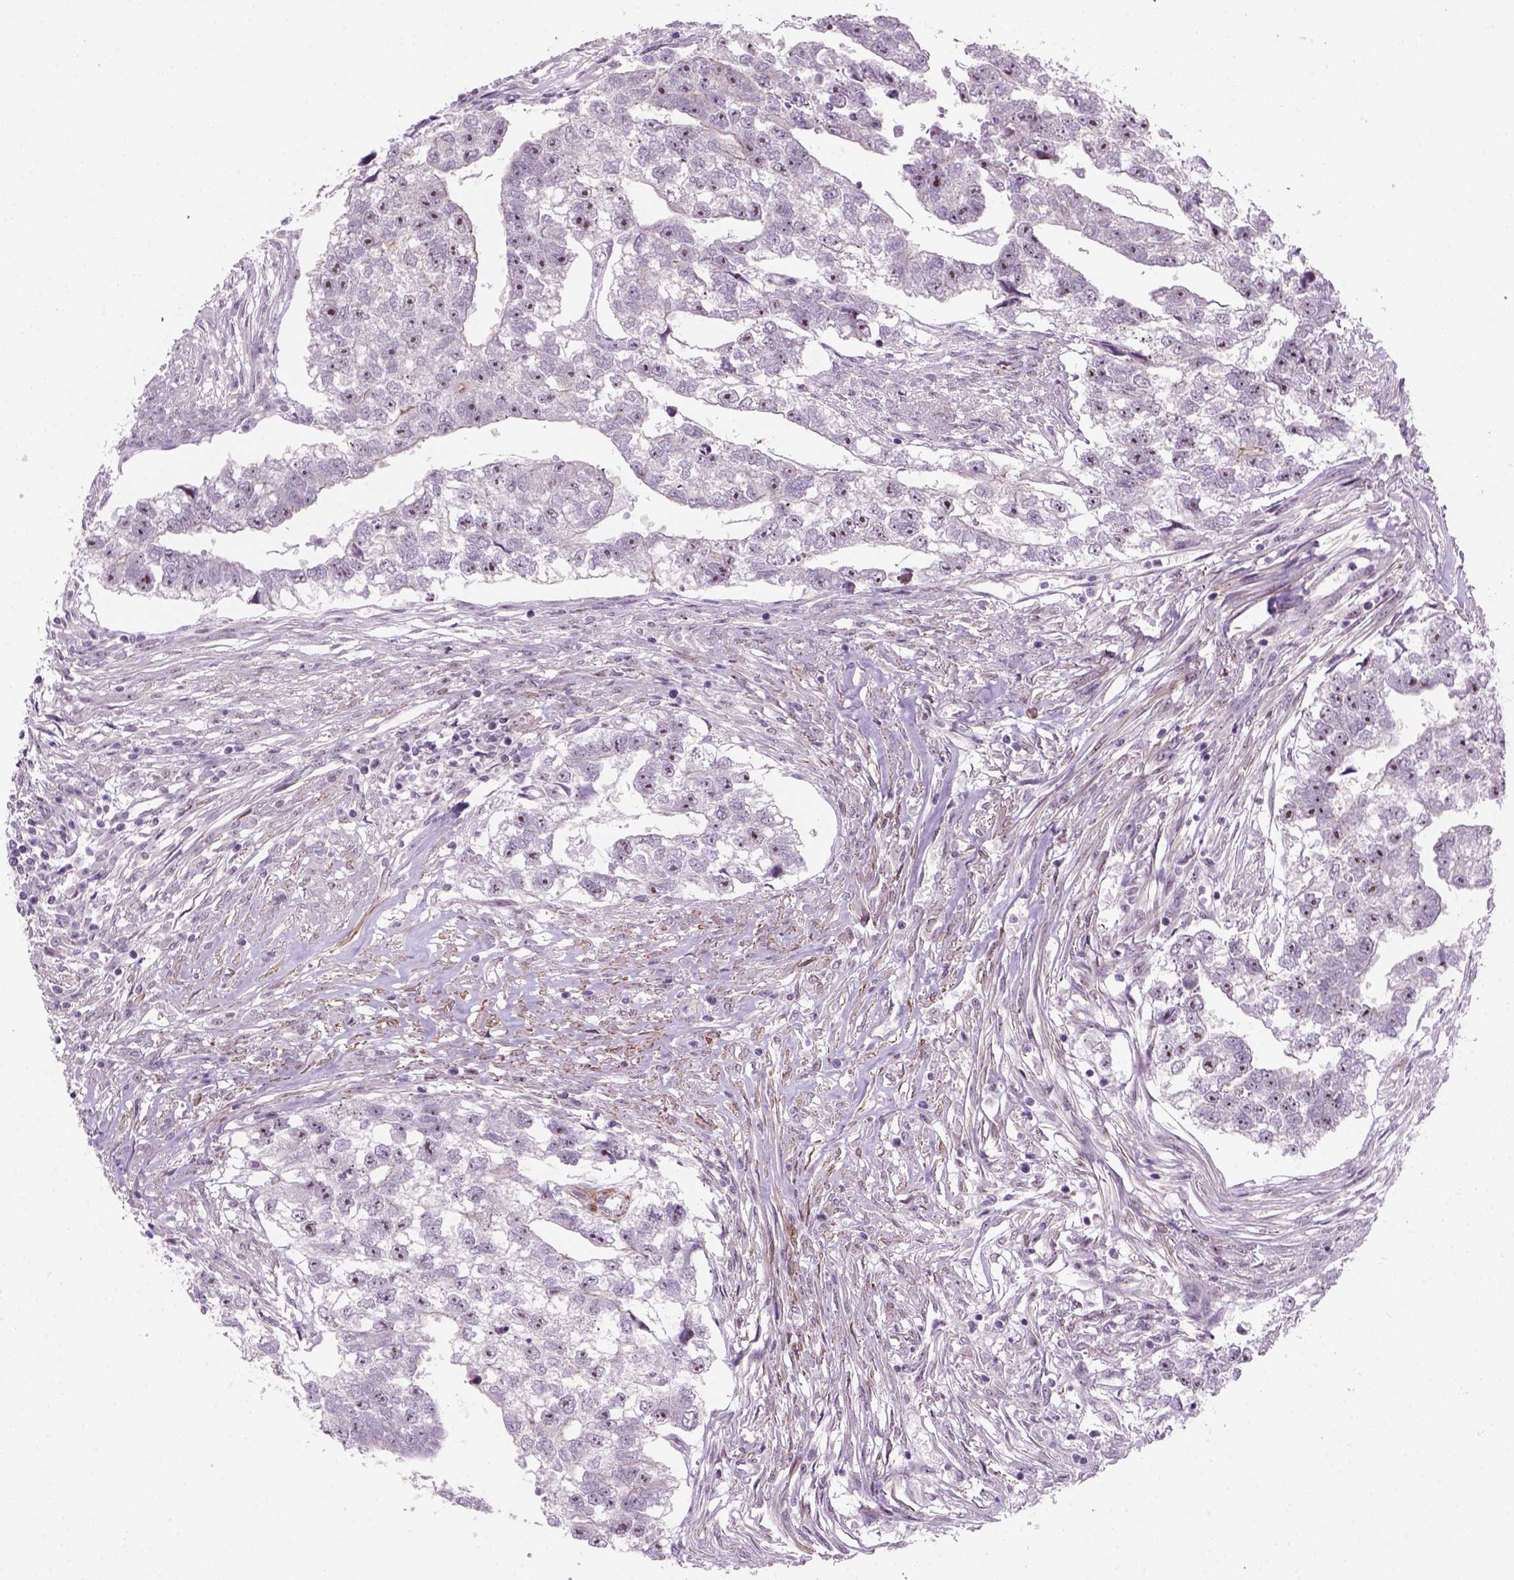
{"staining": {"intensity": "moderate", "quantity": ">75%", "location": "nuclear"}, "tissue": "testis cancer", "cell_type": "Tumor cells", "image_type": "cancer", "snomed": [{"axis": "morphology", "description": "Carcinoma, Embryonal, NOS"}, {"axis": "morphology", "description": "Teratoma, malignant, NOS"}, {"axis": "topography", "description": "Testis"}], "caption": "Moderate nuclear expression is appreciated in about >75% of tumor cells in embryonal carcinoma (testis).", "gene": "RRS1", "patient": {"sex": "male", "age": 44}}